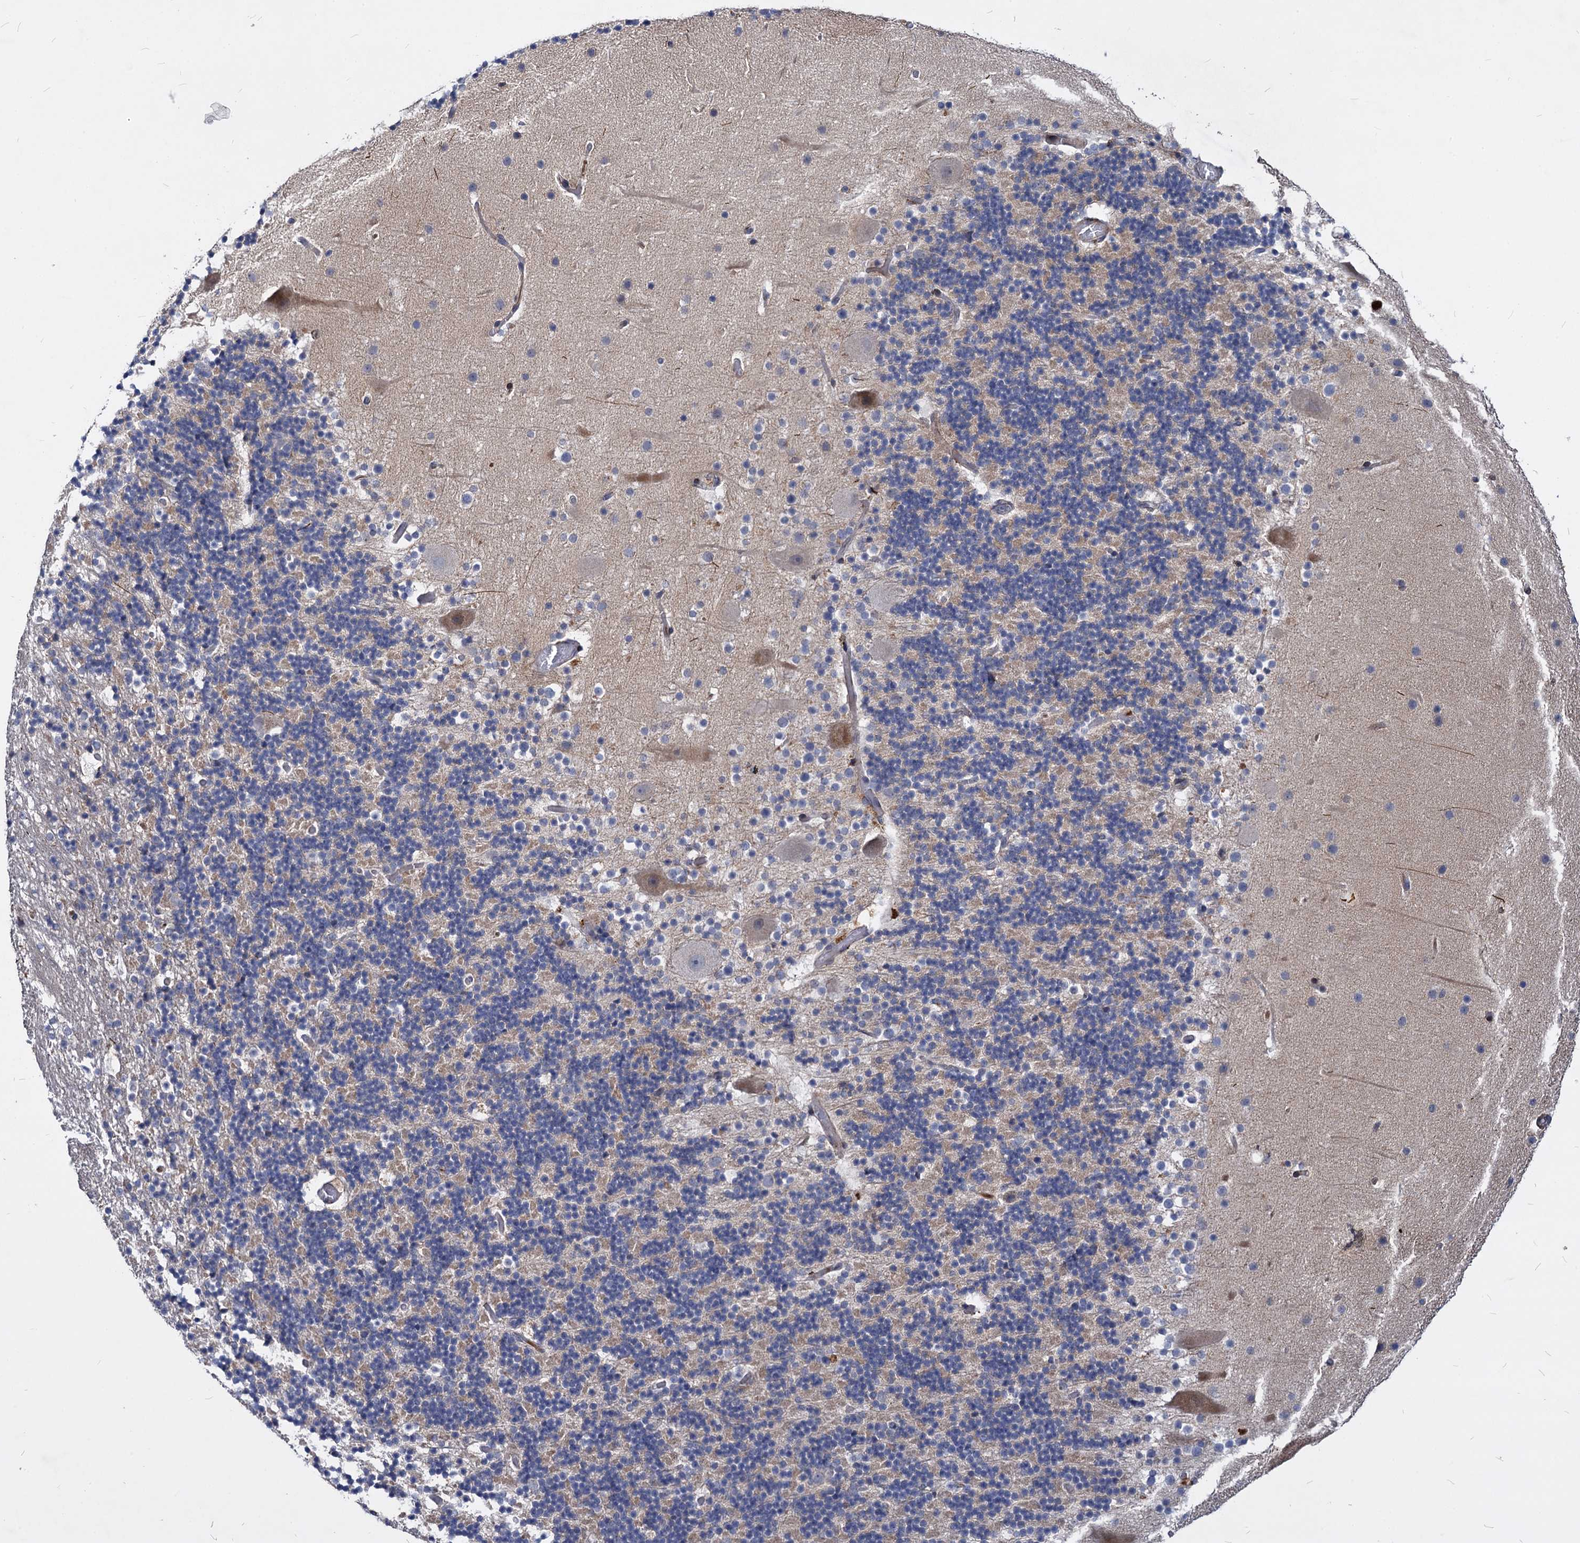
{"staining": {"intensity": "weak", "quantity": "25%-75%", "location": "cytoplasmic/membranous"}, "tissue": "cerebellum", "cell_type": "Cells in granular layer", "image_type": "normal", "snomed": [{"axis": "morphology", "description": "Normal tissue, NOS"}, {"axis": "topography", "description": "Cerebellum"}], "caption": "High-power microscopy captured an immunohistochemistry image of unremarkable cerebellum, revealing weak cytoplasmic/membranous positivity in about 25%-75% of cells in granular layer.", "gene": "C11orf86", "patient": {"sex": "male", "age": 57}}